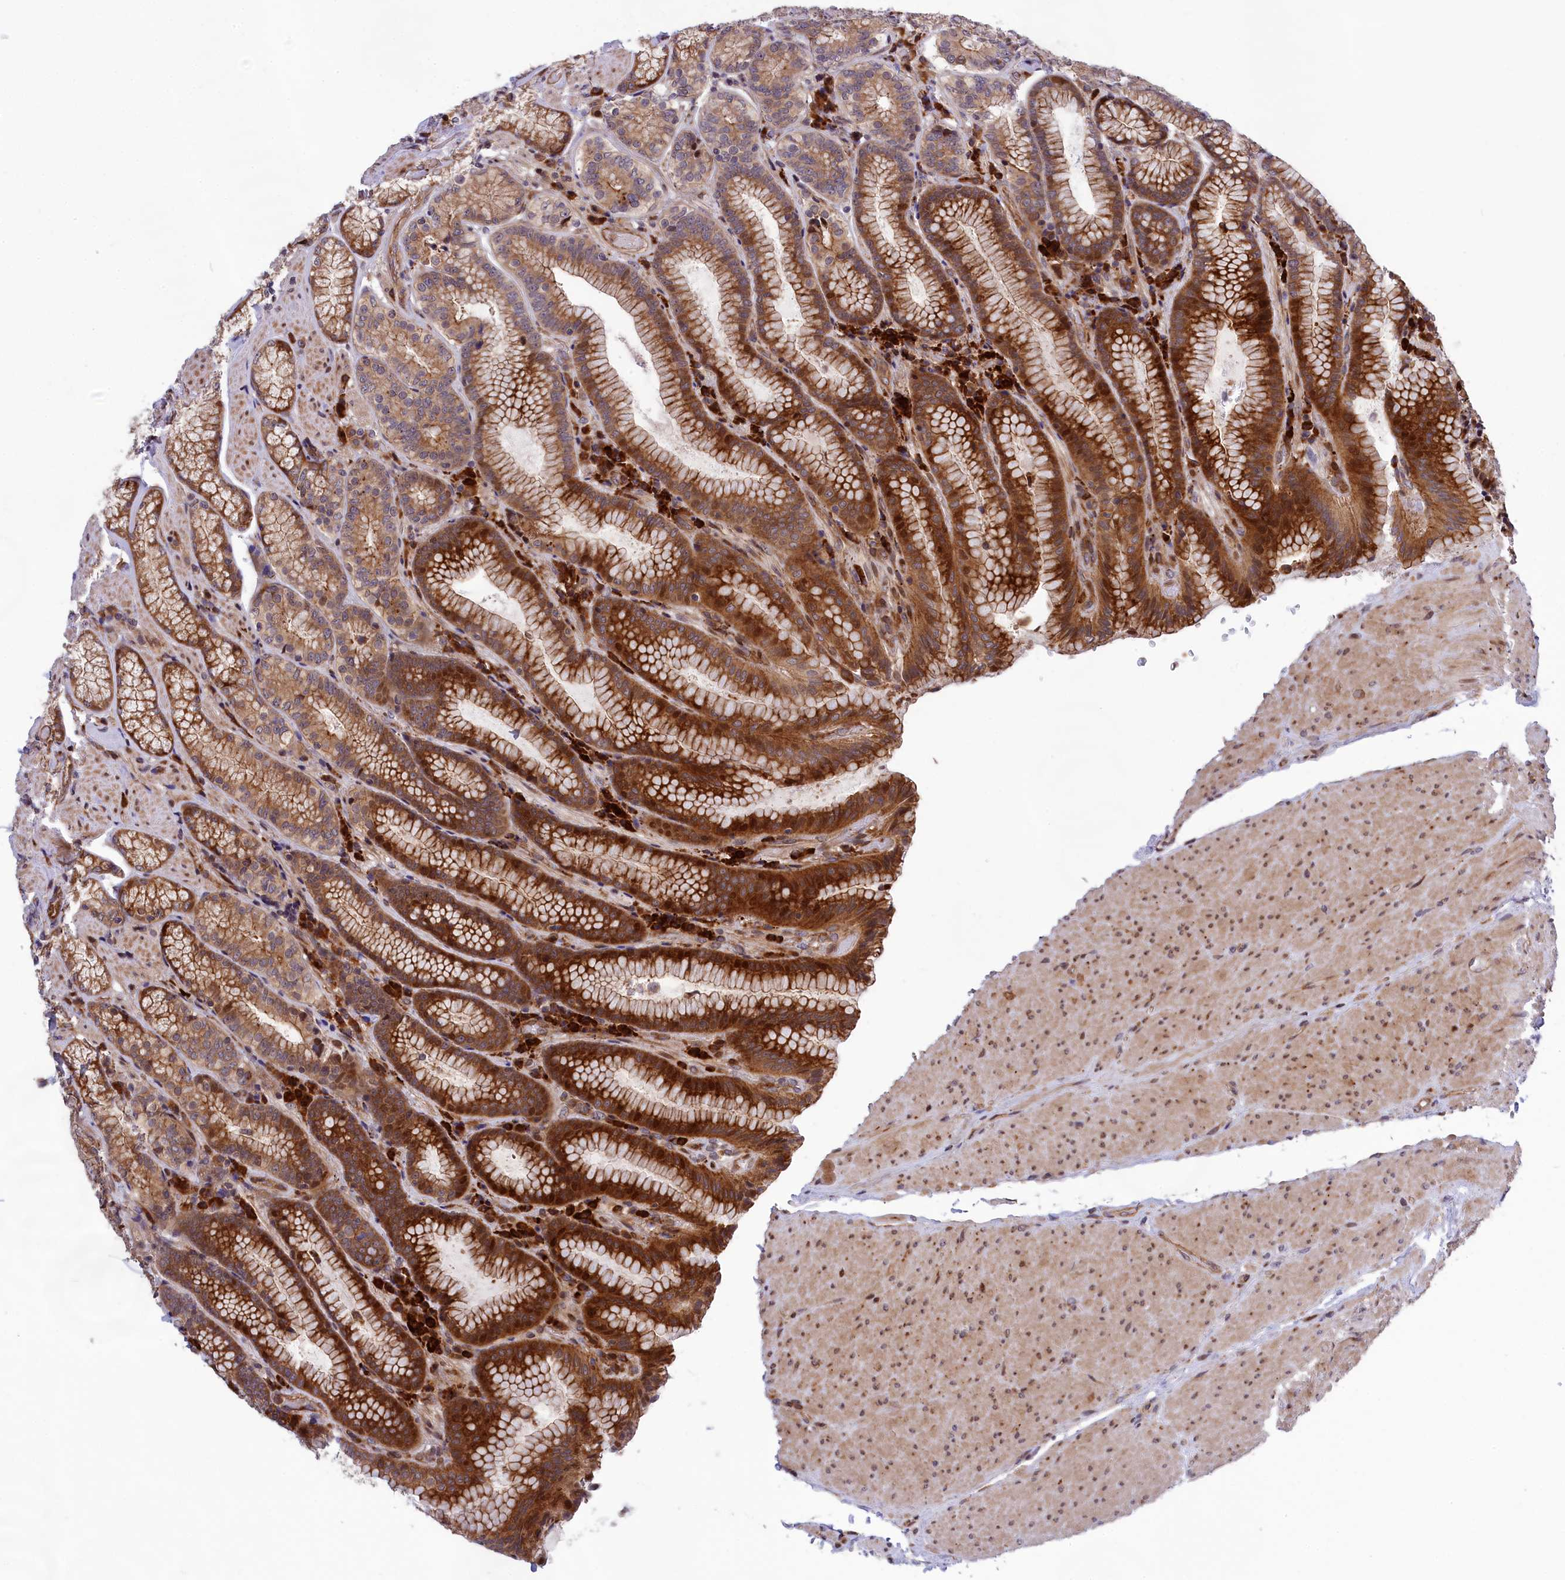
{"staining": {"intensity": "strong", "quantity": "25%-75%", "location": "cytoplasmic/membranous"}, "tissue": "stomach", "cell_type": "Glandular cells", "image_type": "normal", "snomed": [{"axis": "morphology", "description": "Normal tissue, NOS"}, {"axis": "topography", "description": "Stomach, upper"}, {"axis": "topography", "description": "Stomach, lower"}], "caption": "Stomach stained with a brown dye demonstrates strong cytoplasmic/membranous positive positivity in approximately 25%-75% of glandular cells.", "gene": "DDX60L", "patient": {"sex": "female", "age": 76}}